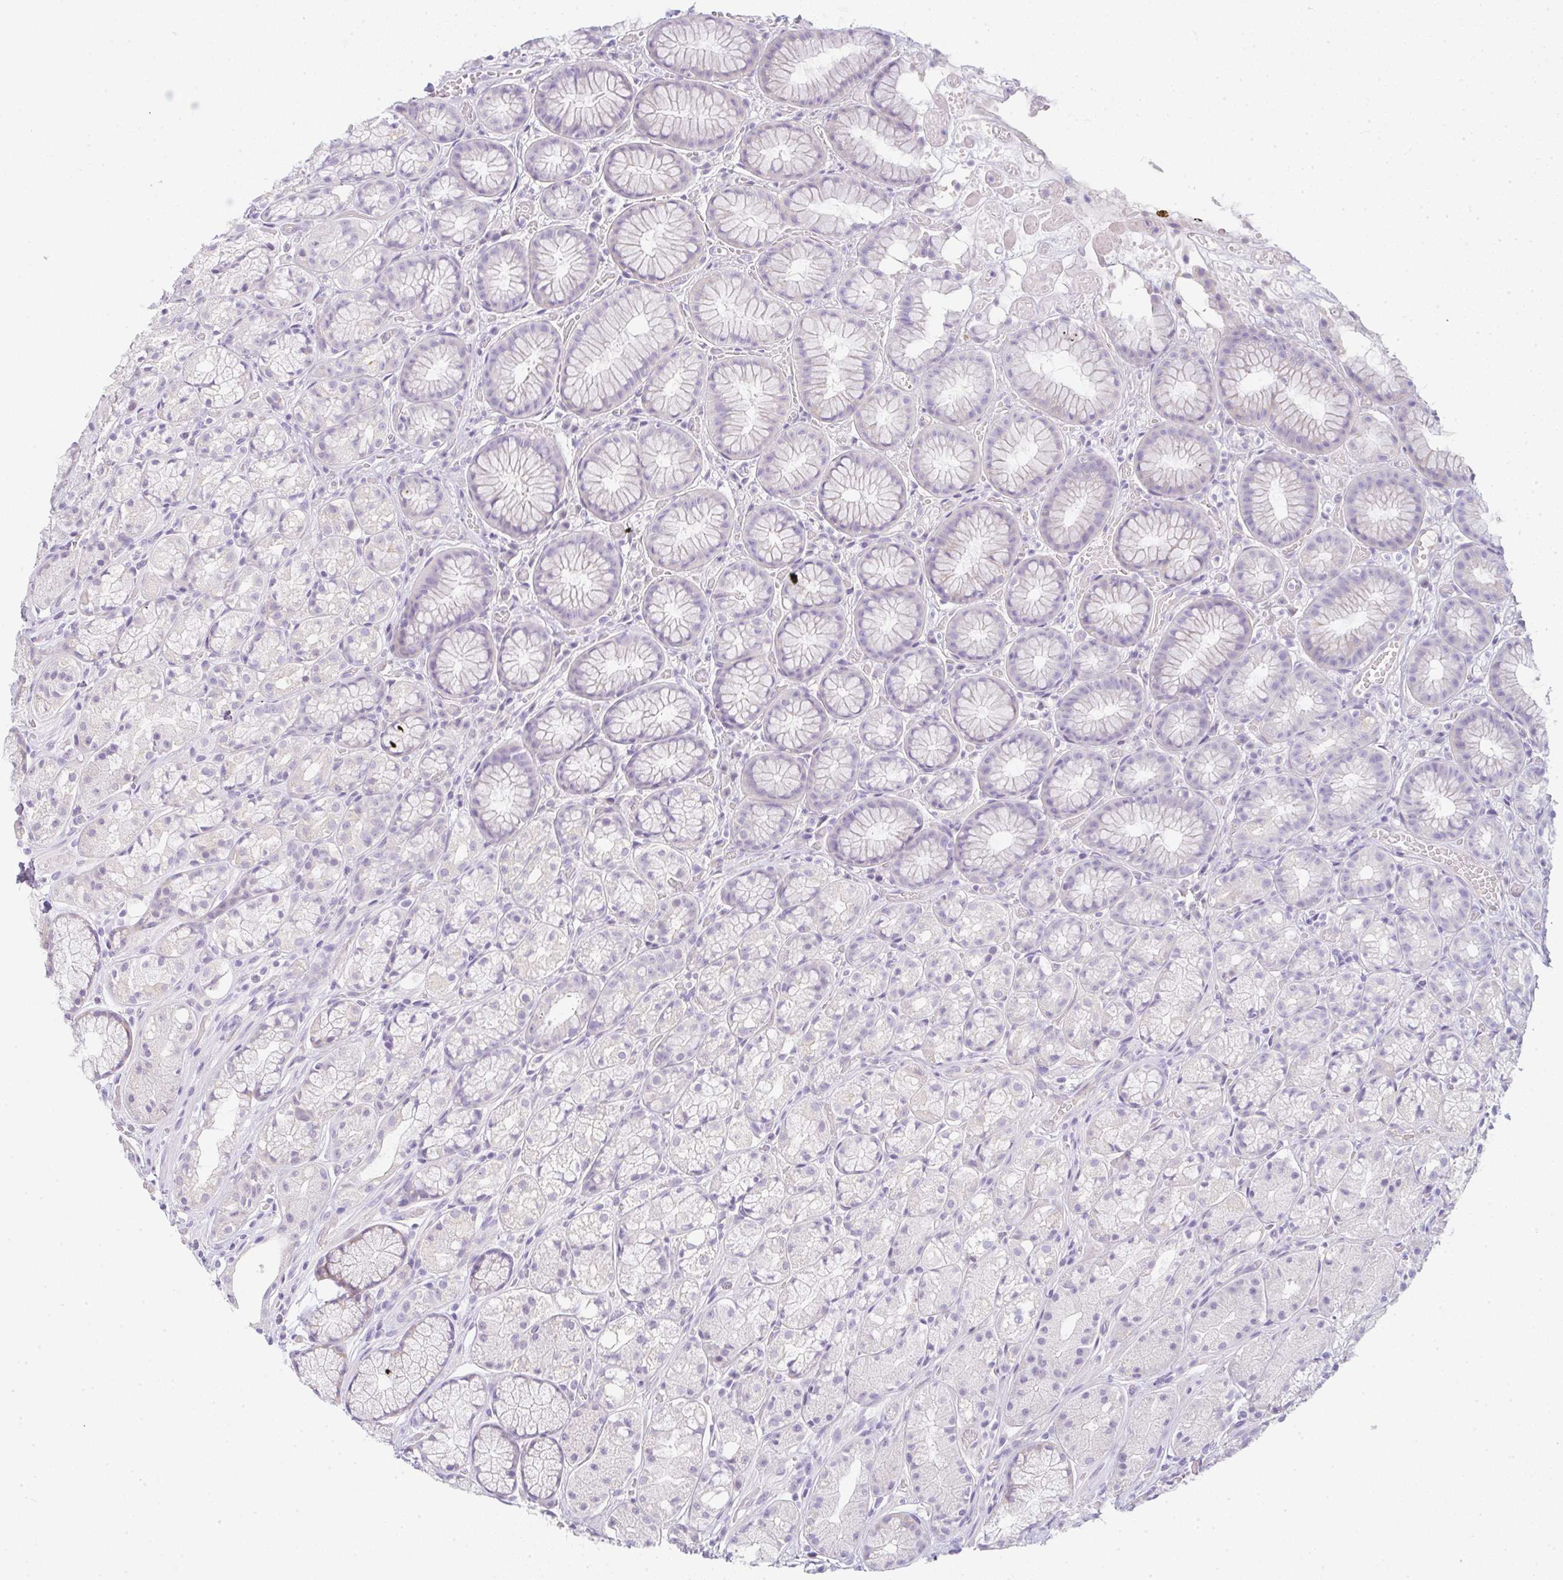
{"staining": {"intensity": "negative", "quantity": "none", "location": "none"}, "tissue": "stomach", "cell_type": "Glandular cells", "image_type": "normal", "snomed": [{"axis": "morphology", "description": "Normal tissue, NOS"}, {"axis": "topography", "description": "Smooth muscle"}, {"axis": "topography", "description": "Stomach"}], "caption": "High magnification brightfield microscopy of benign stomach stained with DAB (3,3'-diaminobenzidine) (brown) and counterstained with hematoxylin (blue): glandular cells show no significant staining. Nuclei are stained in blue.", "gene": "LPAR4", "patient": {"sex": "male", "age": 70}}